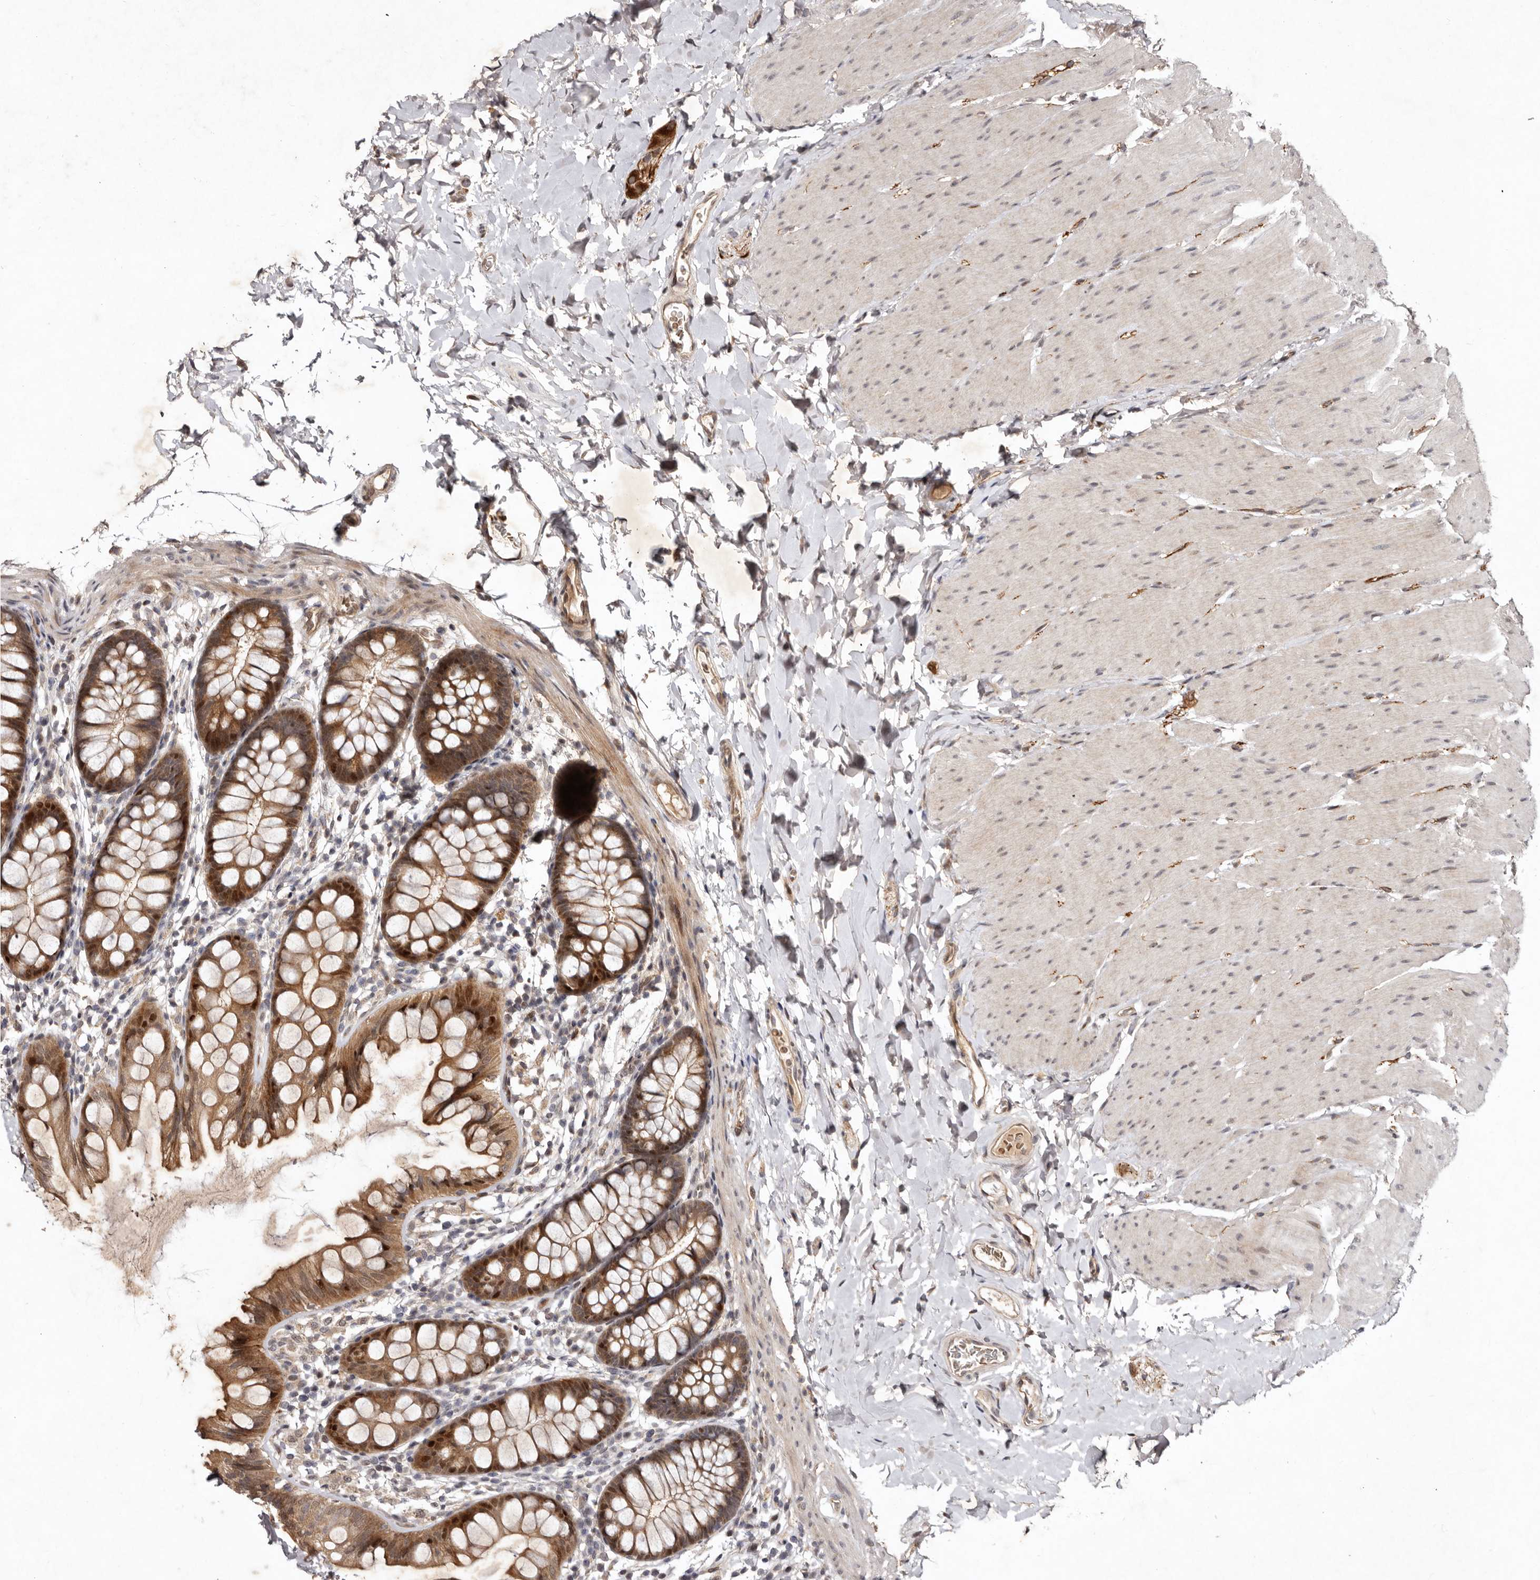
{"staining": {"intensity": "moderate", "quantity": ">75%", "location": "cytoplasmic/membranous"}, "tissue": "colon", "cell_type": "Endothelial cells", "image_type": "normal", "snomed": [{"axis": "morphology", "description": "Normal tissue, NOS"}, {"axis": "topography", "description": "Colon"}], "caption": "Endothelial cells demonstrate medium levels of moderate cytoplasmic/membranous positivity in about >75% of cells in normal human colon.", "gene": "ABL1", "patient": {"sex": "female", "age": 62}}